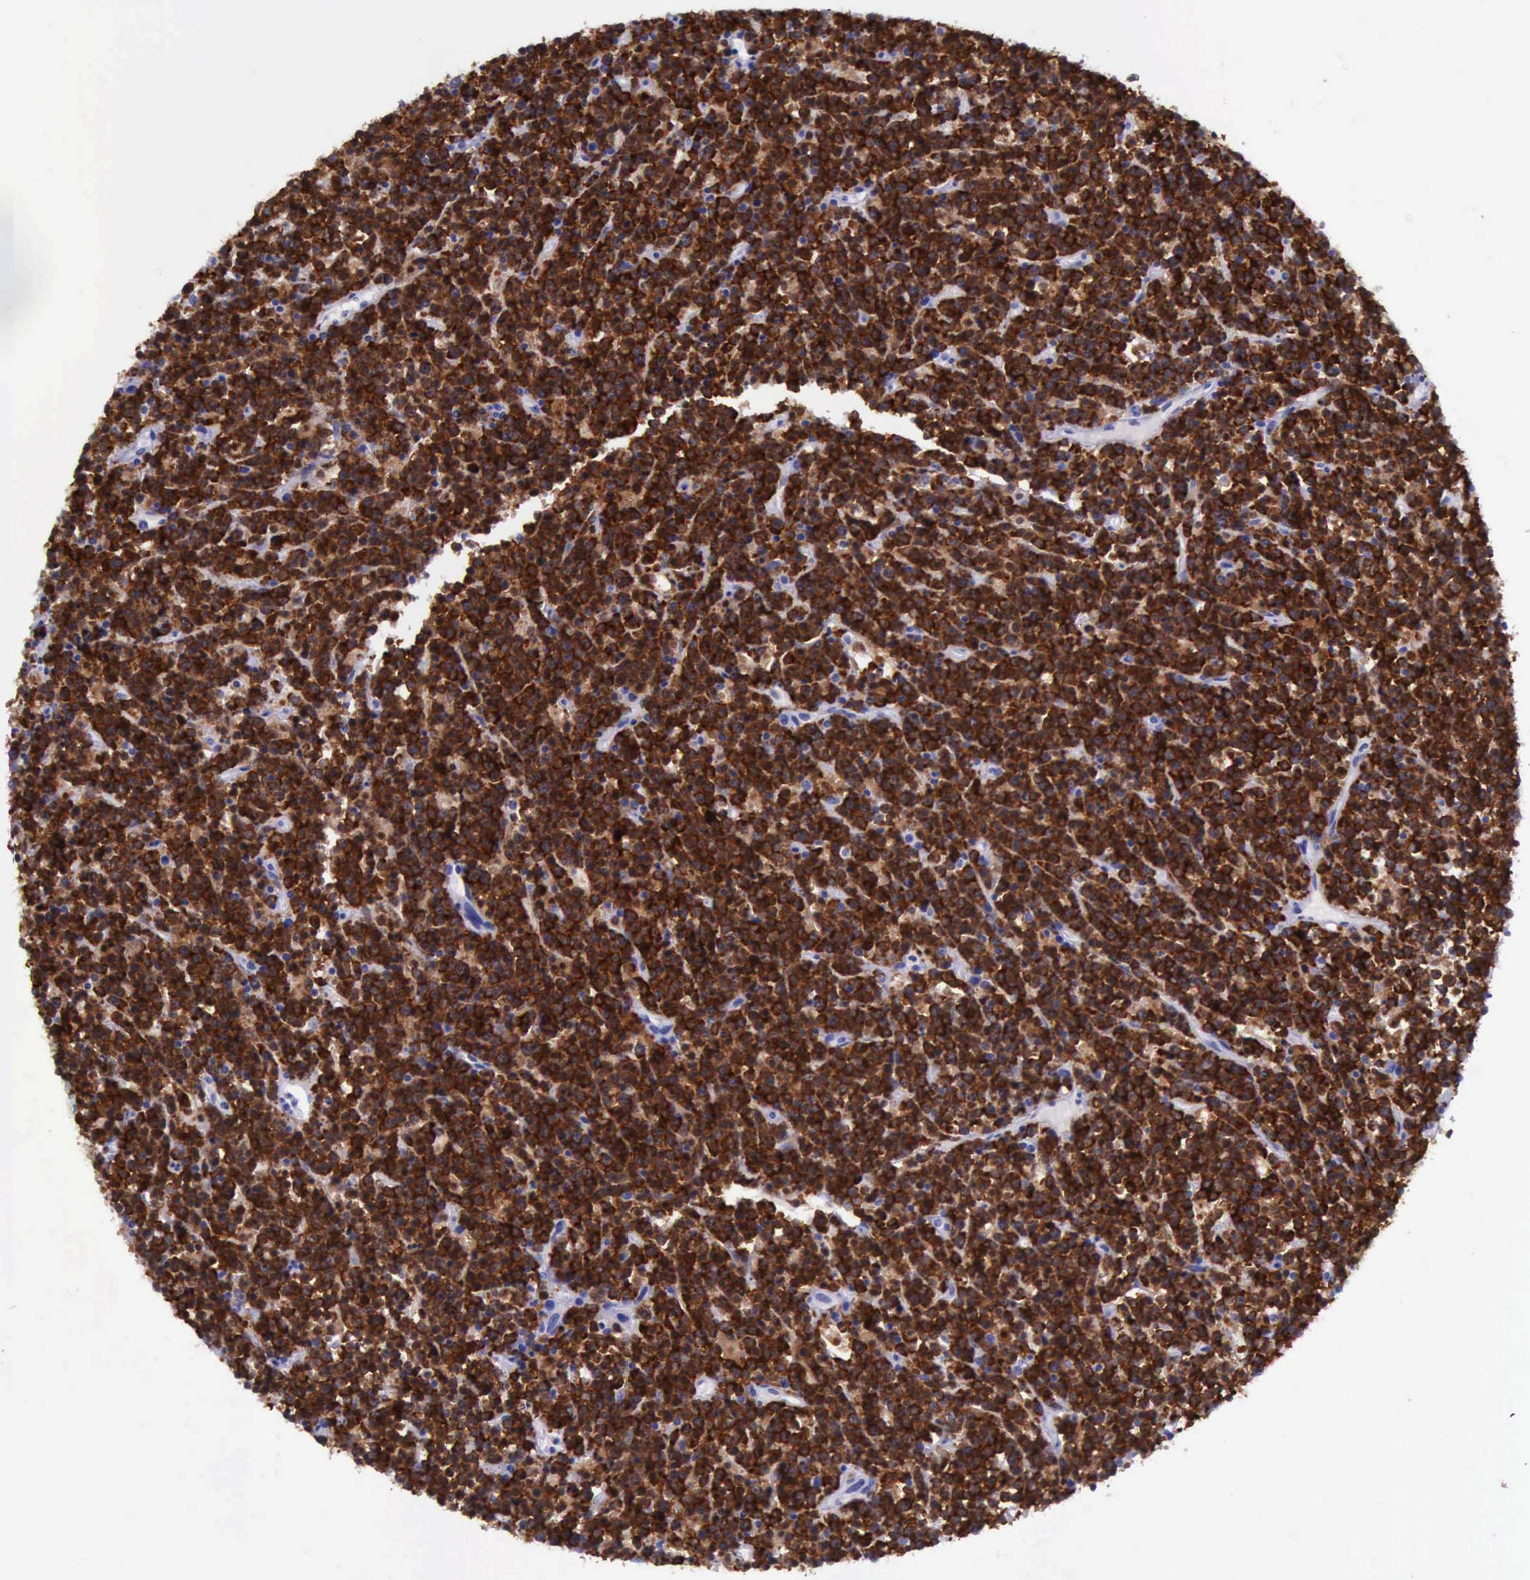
{"staining": {"intensity": "strong", "quantity": ">75%", "location": "cytoplasmic/membranous"}, "tissue": "lymphoma", "cell_type": "Tumor cells", "image_type": "cancer", "snomed": [{"axis": "morphology", "description": "Malignant lymphoma, non-Hodgkin's type, High grade"}, {"axis": "topography", "description": "Ovary"}], "caption": "Malignant lymphoma, non-Hodgkin's type (high-grade) was stained to show a protein in brown. There is high levels of strong cytoplasmic/membranous staining in about >75% of tumor cells. The staining was performed using DAB to visualize the protein expression in brown, while the nuclei were stained in blue with hematoxylin (Magnification: 20x).", "gene": "BTK", "patient": {"sex": "female", "age": 56}}